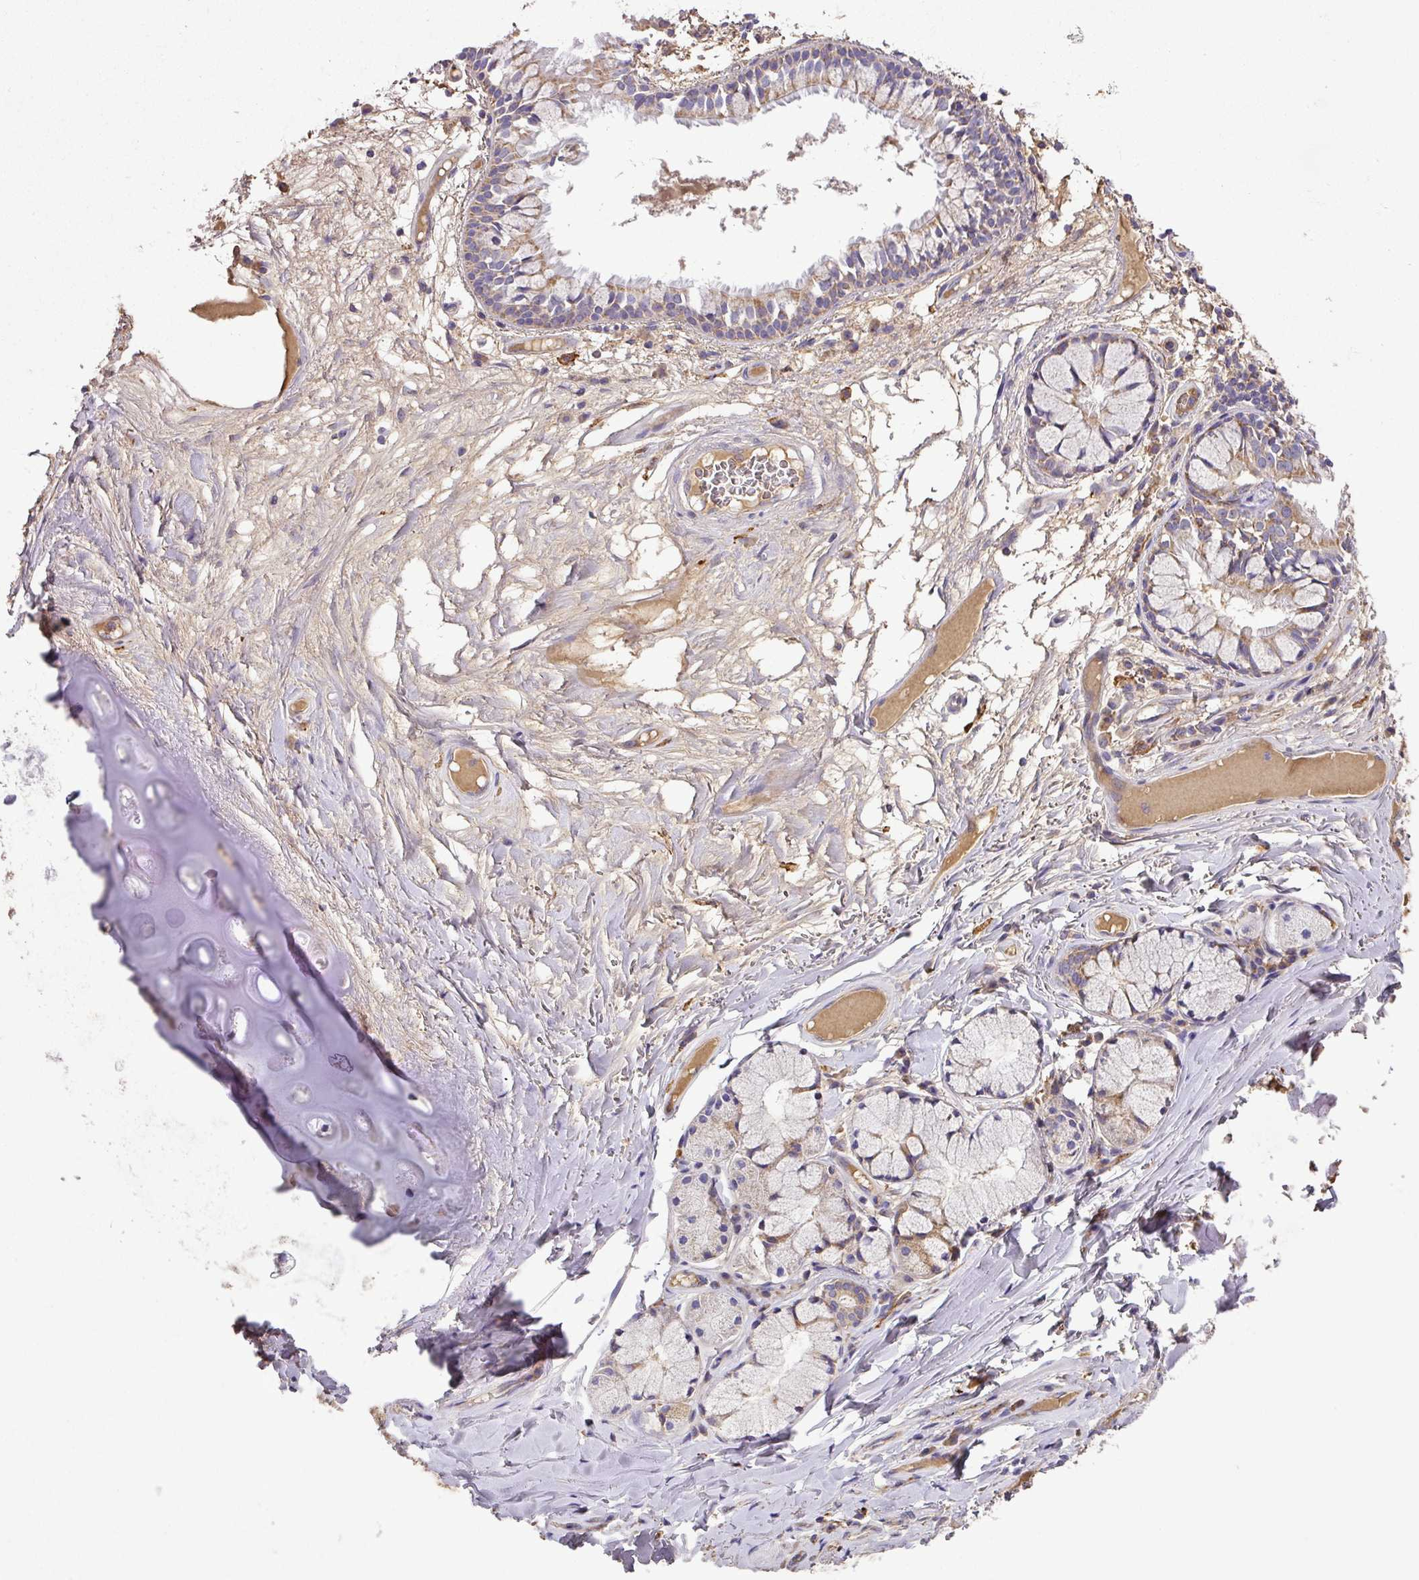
{"staining": {"intensity": "negative", "quantity": "none", "location": "none"}, "tissue": "adipose tissue", "cell_type": "Adipocytes", "image_type": "normal", "snomed": [{"axis": "morphology", "description": "Normal tissue, NOS"}, {"axis": "topography", "description": "Bronchus"}], "caption": "Histopathology image shows no protein staining in adipocytes of benign adipose tissue. Brightfield microscopy of immunohistochemistry stained with DAB (3,3'-diaminobenzidine) (brown) and hematoxylin (blue), captured at high magnification.", "gene": "ZNF513", "patient": {"sex": "male", "age": 70}}